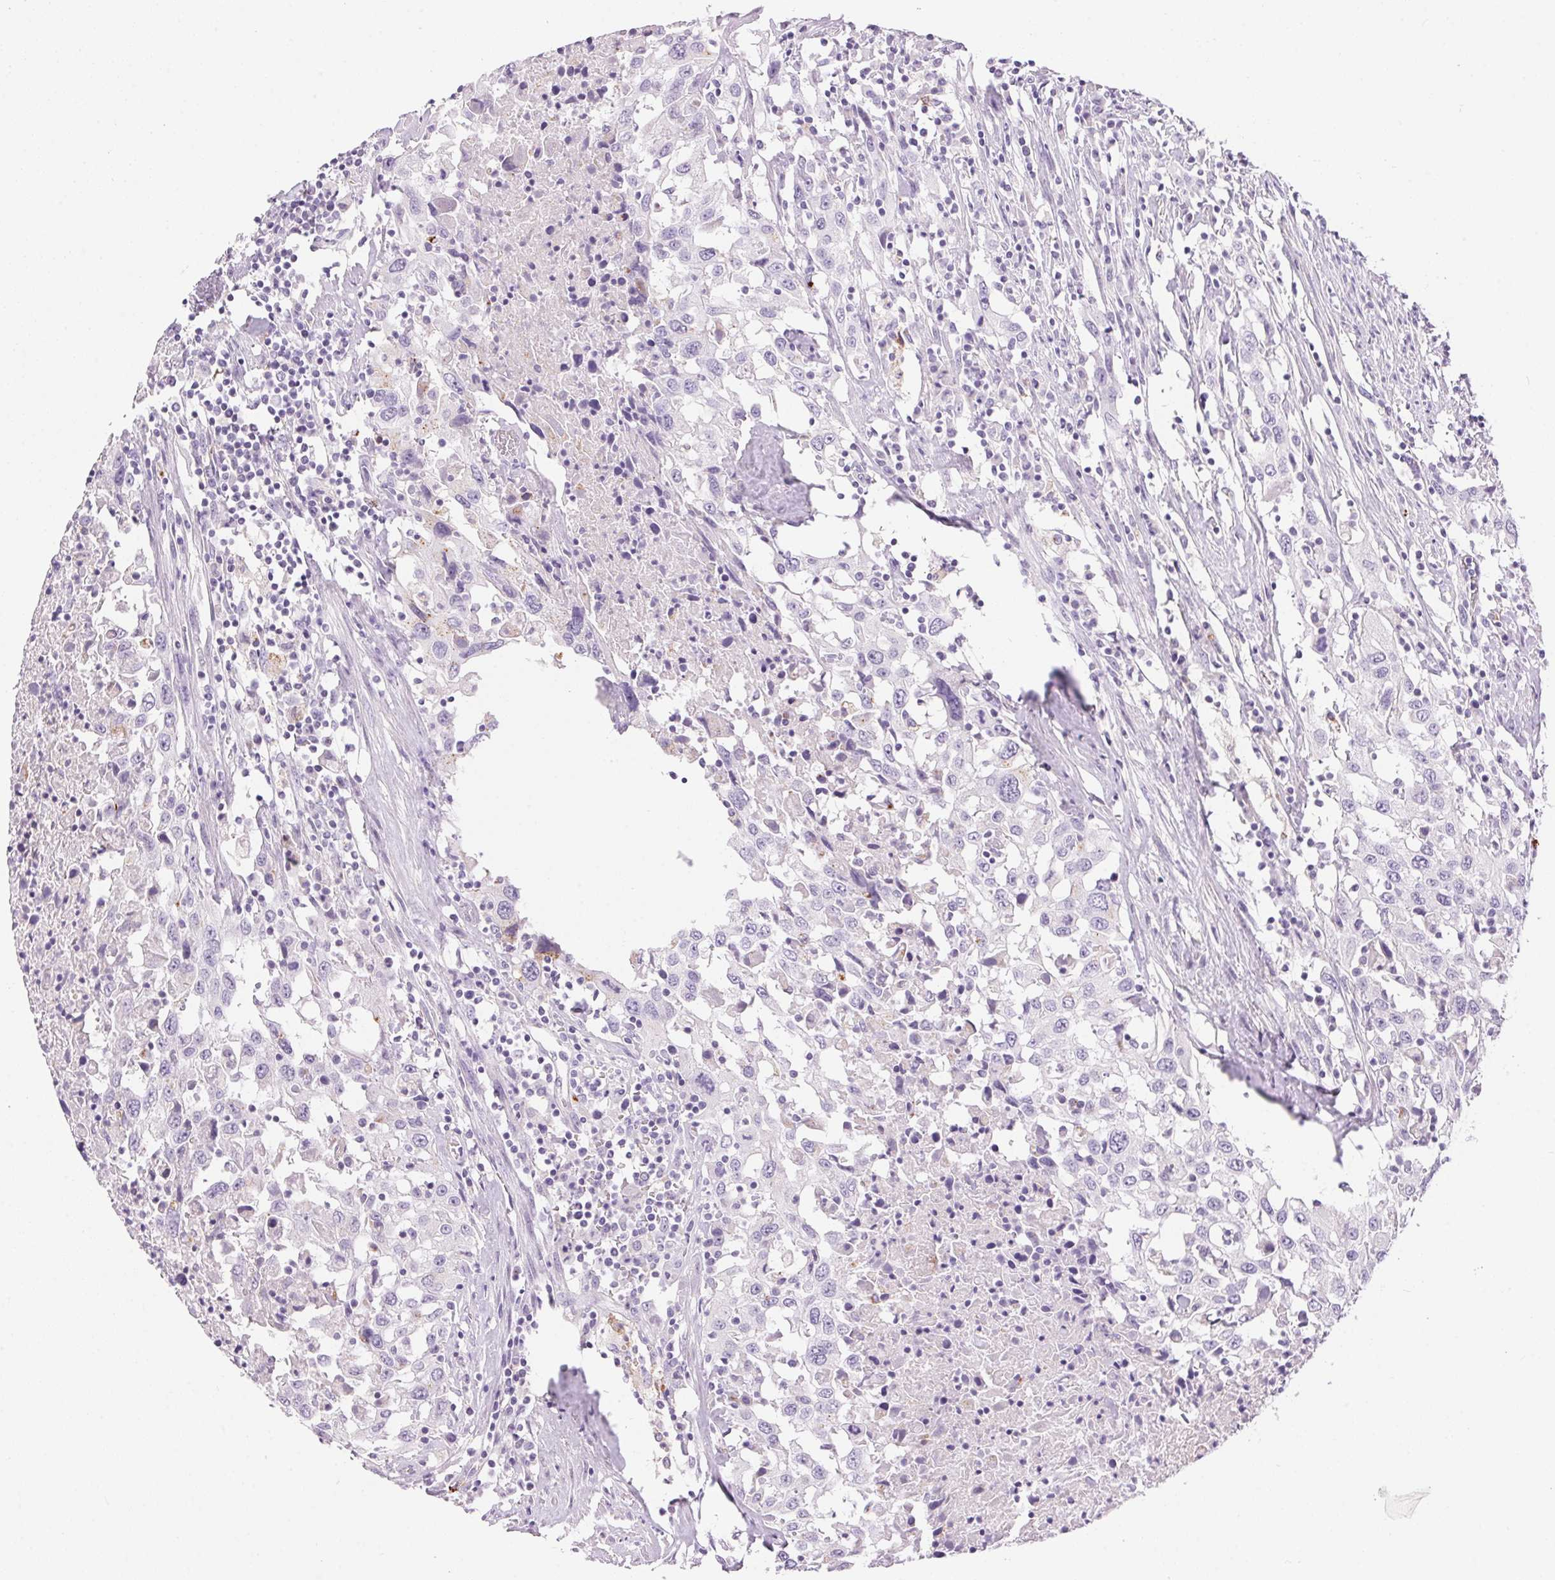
{"staining": {"intensity": "negative", "quantity": "none", "location": "none"}, "tissue": "urothelial cancer", "cell_type": "Tumor cells", "image_type": "cancer", "snomed": [{"axis": "morphology", "description": "Urothelial carcinoma, High grade"}, {"axis": "topography", "description": "Urinary bladder"}], "caption": "High power microscopy micrograph of an immunohistochemistry micrograph of urothelial cancer, revealing no significant expression in tumor cells.", "gene": "PNLIPRP3", "patient": {"sex": "male", "age": 61}}